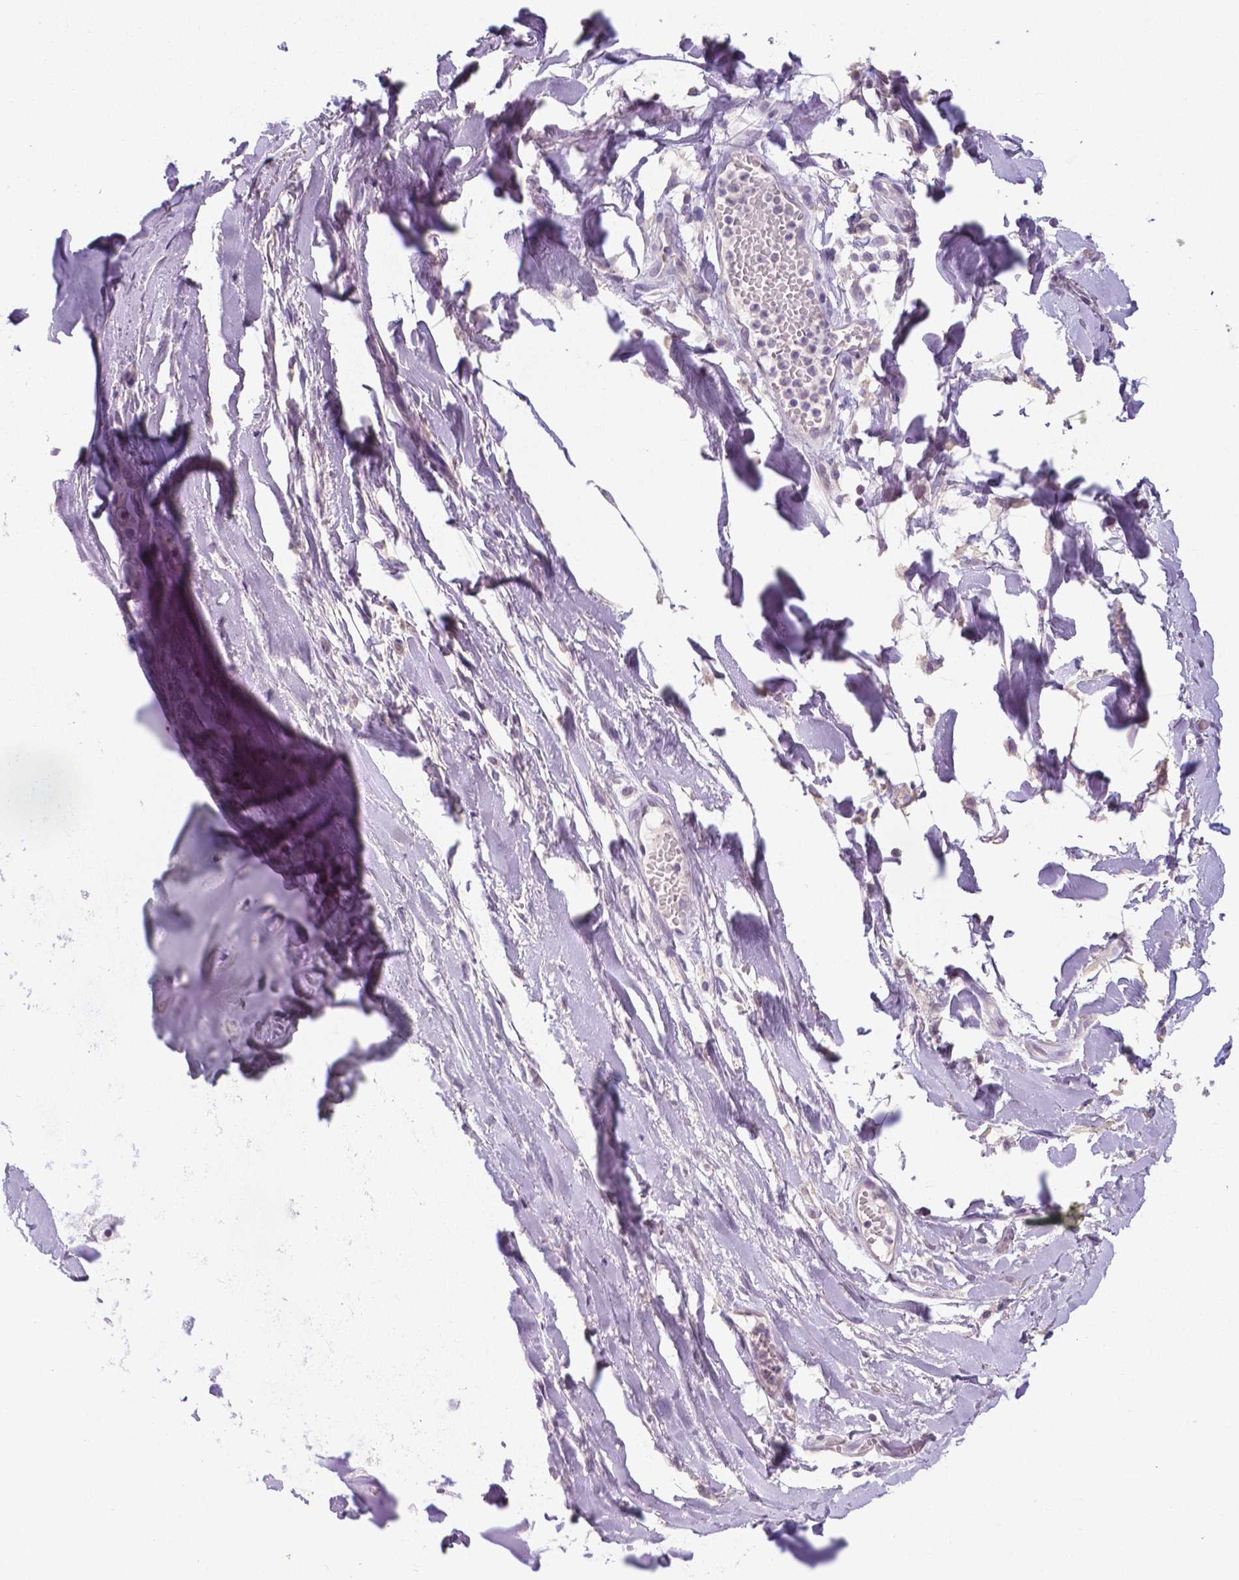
{"staining": {"intensity": "negative", "quantity": "none", "location": "none"}, "tissue": "adipose tissue", "cell_type": "Adipocytes", "image_type": "normal", "snomed": [{"axis": "morphology", "description": "Normal tissue, NOS"}, {"axis": "topography", "description": "Cartilage tissue"}, {"axis": "topography", "description": "Nasopharynx"}, {"axis": "topography", "description": "Thyroid gland"}], "caption": "High power microscopy micrograph of an immunohistochemistry micrograph of benign adipose tissue, revealing no significant expression in adipocytes.", "gene": "CRMP1", "patient": {"sex": "male", "age": 63}}